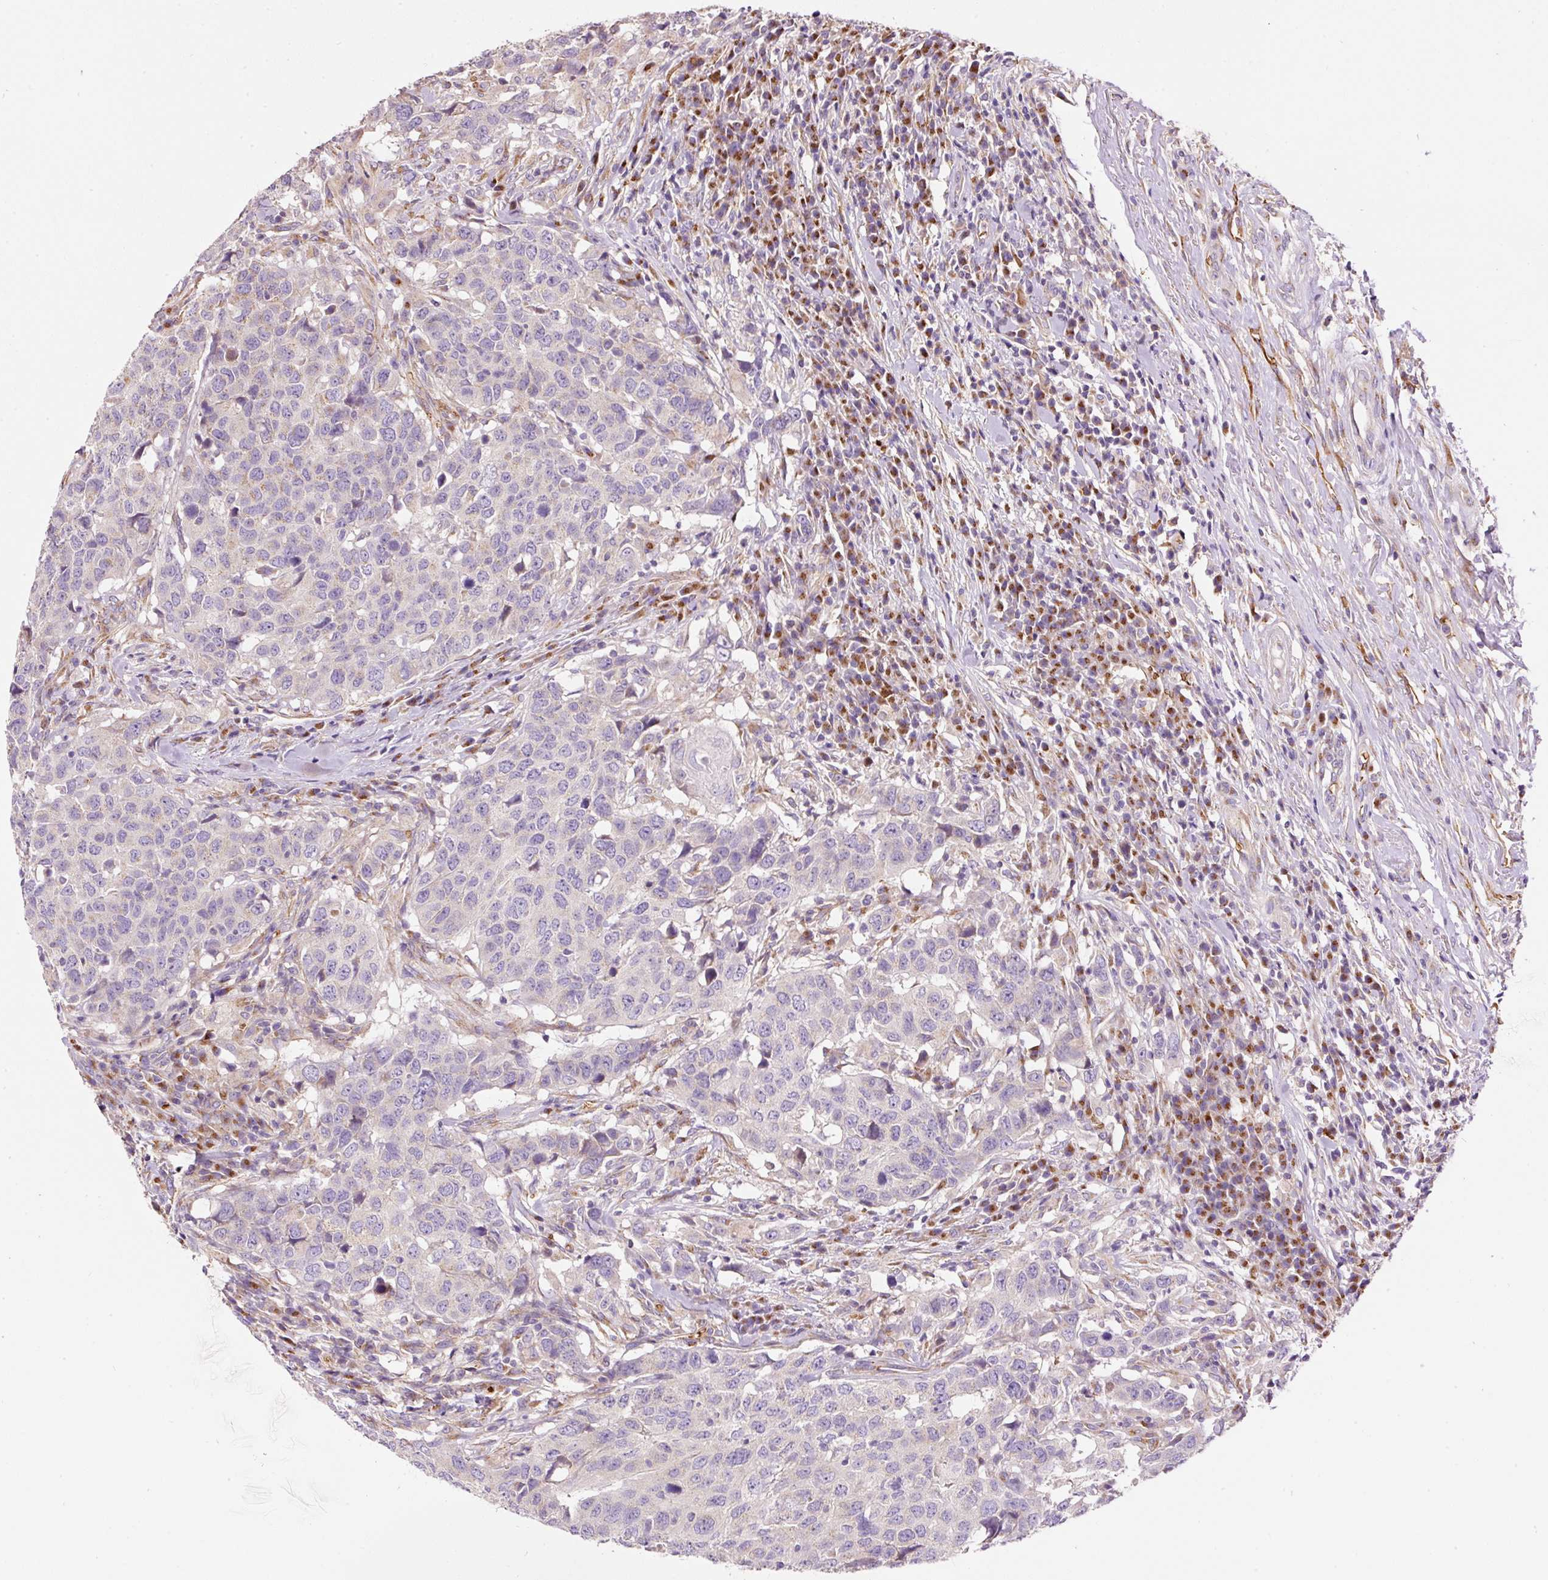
{"staining": {"intensity": "weak", "quantity": "<25%", "location": "cytoplasmic/membranous"}, "tissue": "head and neck cancer", "cell_type": "Tumor cells", "image_type": "cancer", "snomed": [{"axis": "morphology", "description": "Normal tissue, NOS"}, {"axis": "morphology", "description": "Squamous cell carcinoma, NOS"}, {"axis": "topography", "description": "Skeletal muscle"}, {"axis": "topography", "description": "Vascular tissue"}, {"axis": "topography", "description": "Peripheral nerve tissue"}, {"axis": "topography", "description": "Head-Neck"}], "caption": "Protein analysis of head and neck squamous cell carcinoma shows no significant positivity in tumor cells.", "gene": "PRRC2A", "patient": {"sex": "male", "age": 66}}